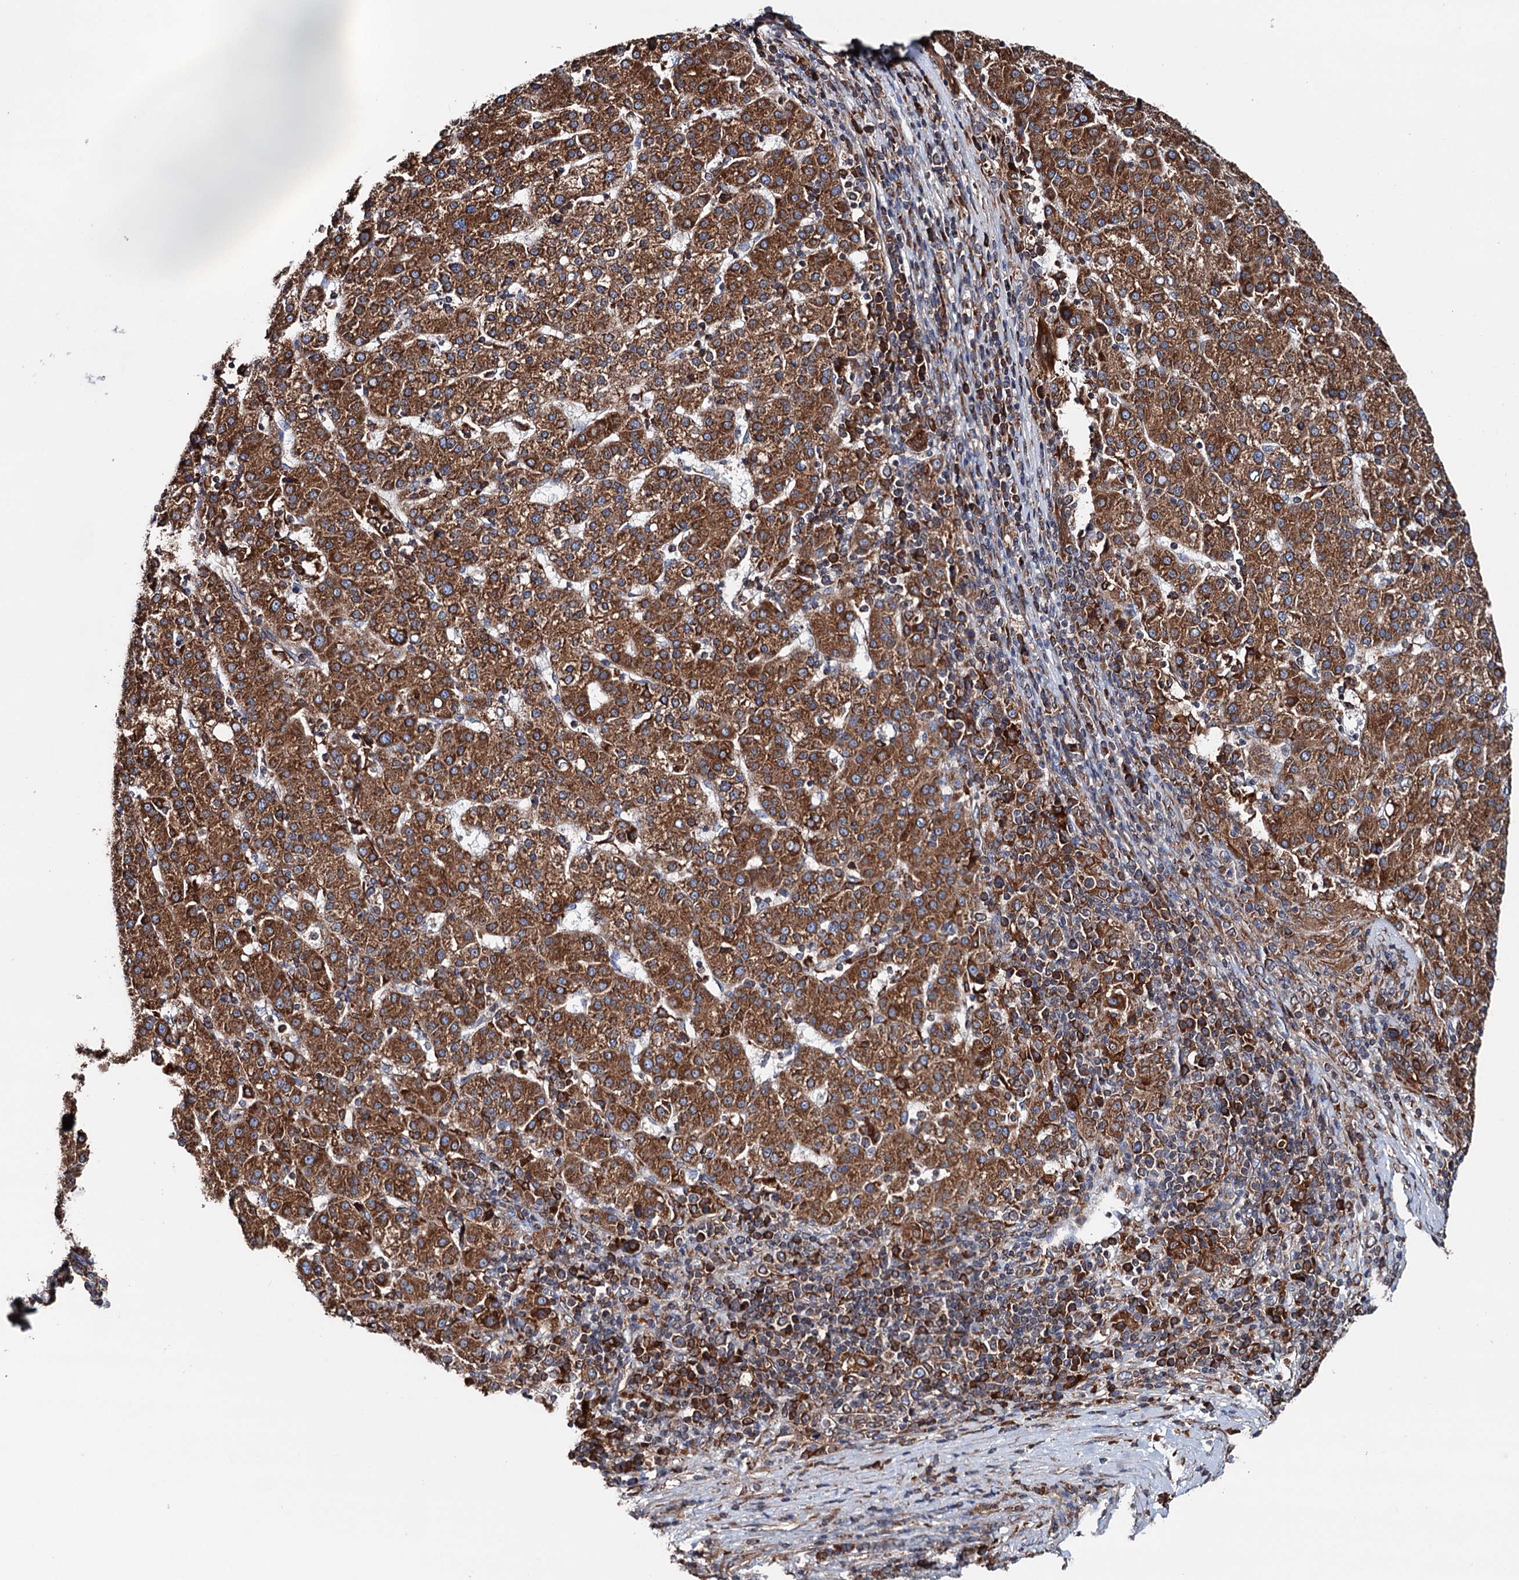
{"staining": {"intensity": "moderate", "quantity": ">75%", "location": "cytoplasmic/membranous"}, "tissue": "liver cancer", "cell_type": "Tumor cells", "image_type": "cancer", "snomed": [{"axis": "morphology", "description": "Carcinoma, Hepatocellular, NOS"}, {"axis": "topography", "description": "Liver"}], "caption": "An image of human hepatocellular carcinoma (liver) stained for a protein shows moderate cytoplasmic/membranous brown staining in tumor cells.", "gene": "ERP29", "patient": {"sex": "female", "age": 58}}